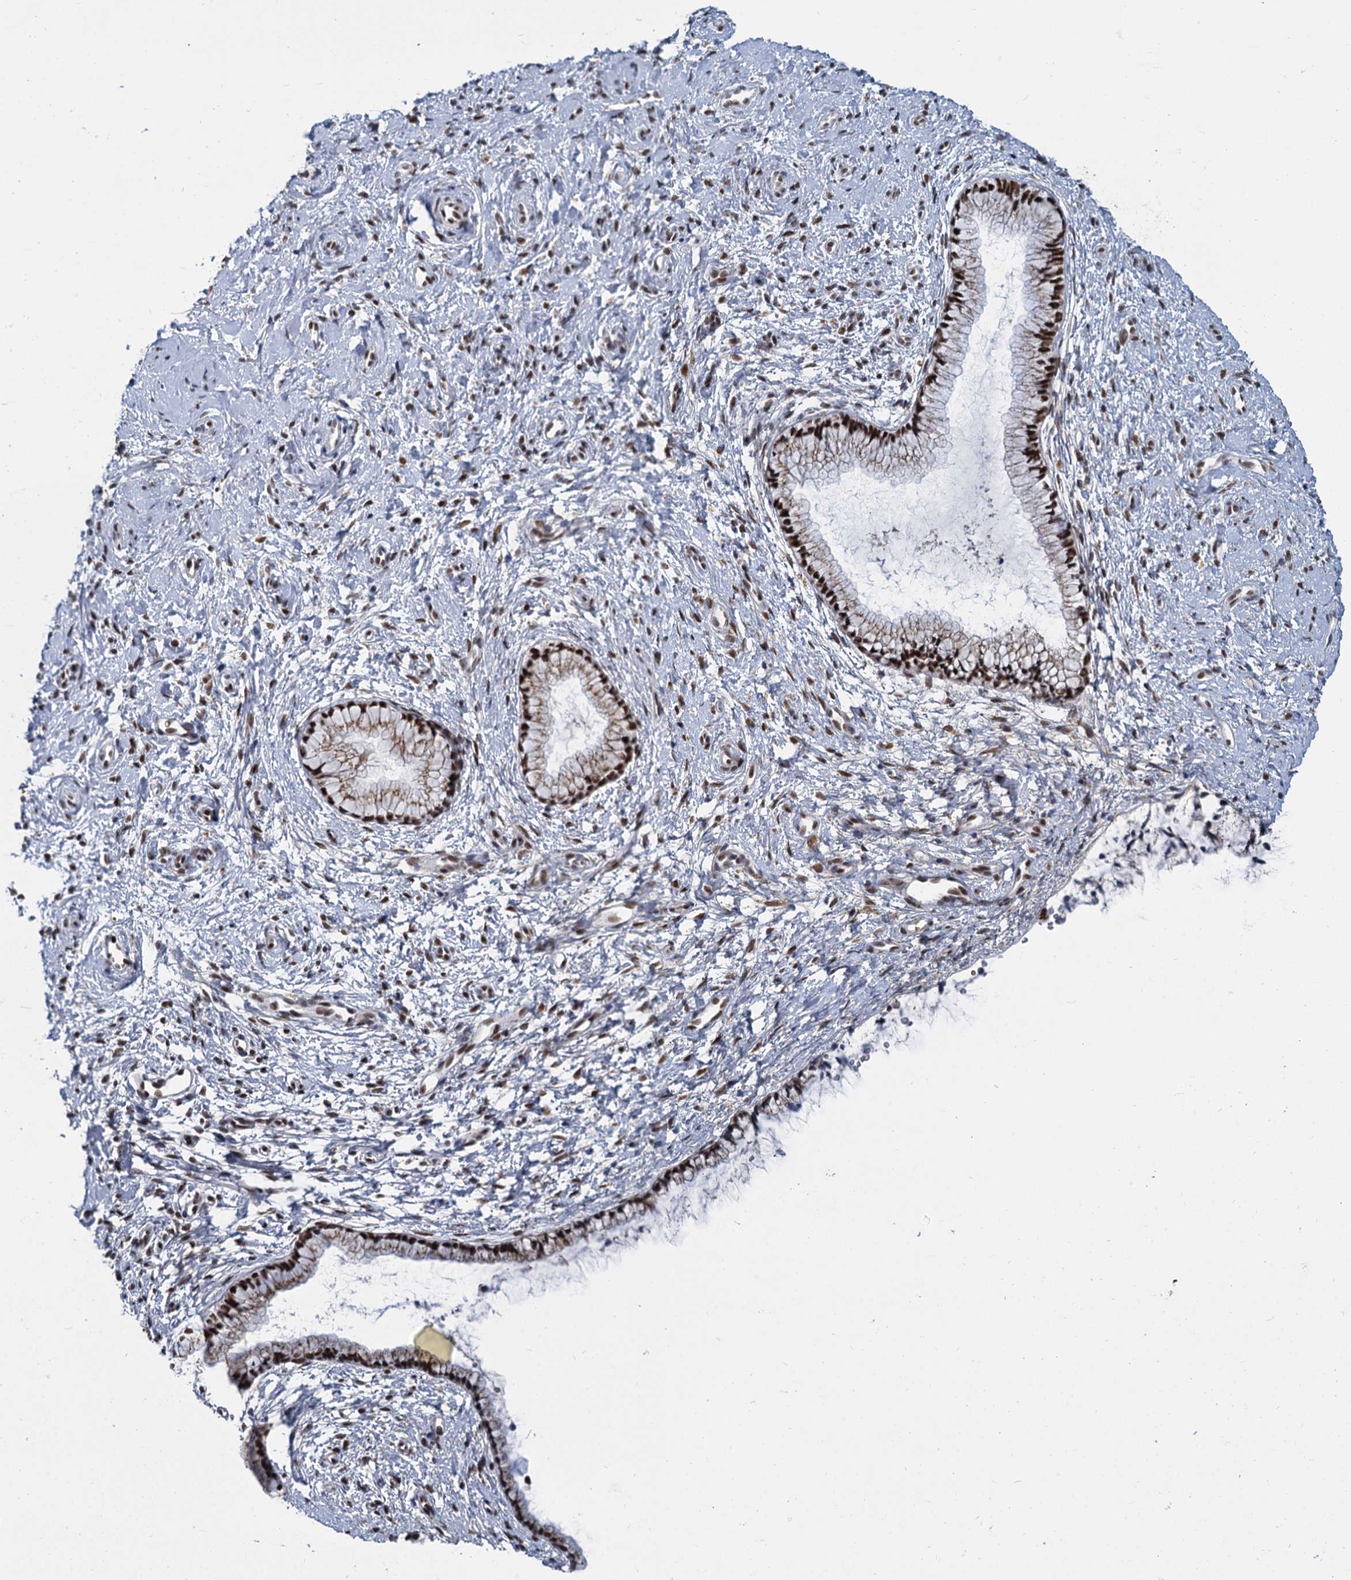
{"staining": {"intensity": "strong", "quantity": ">75%", "location": "nuclear"}, "tissue": "cervix", "cell_type": "Glandular cells", "image_type": "normal", "snomed": [{"axis": "morphology", "description": "Normal tissue, NOS"}, {"axis": "topography", "description": "Cervix"}], "caption": "High-power microscopy captured an immunohistochemistry histopathology image of unremarkable cervix, revealing strong nuclear expression in approximately >75% of glandular cells. (Stains: DAB in brown, nuclei in blue, Microscopy: brightfield microscopy at high magnification).", "gene": "RPRD1A", "patient": {"sex": "female", "age": 57}}